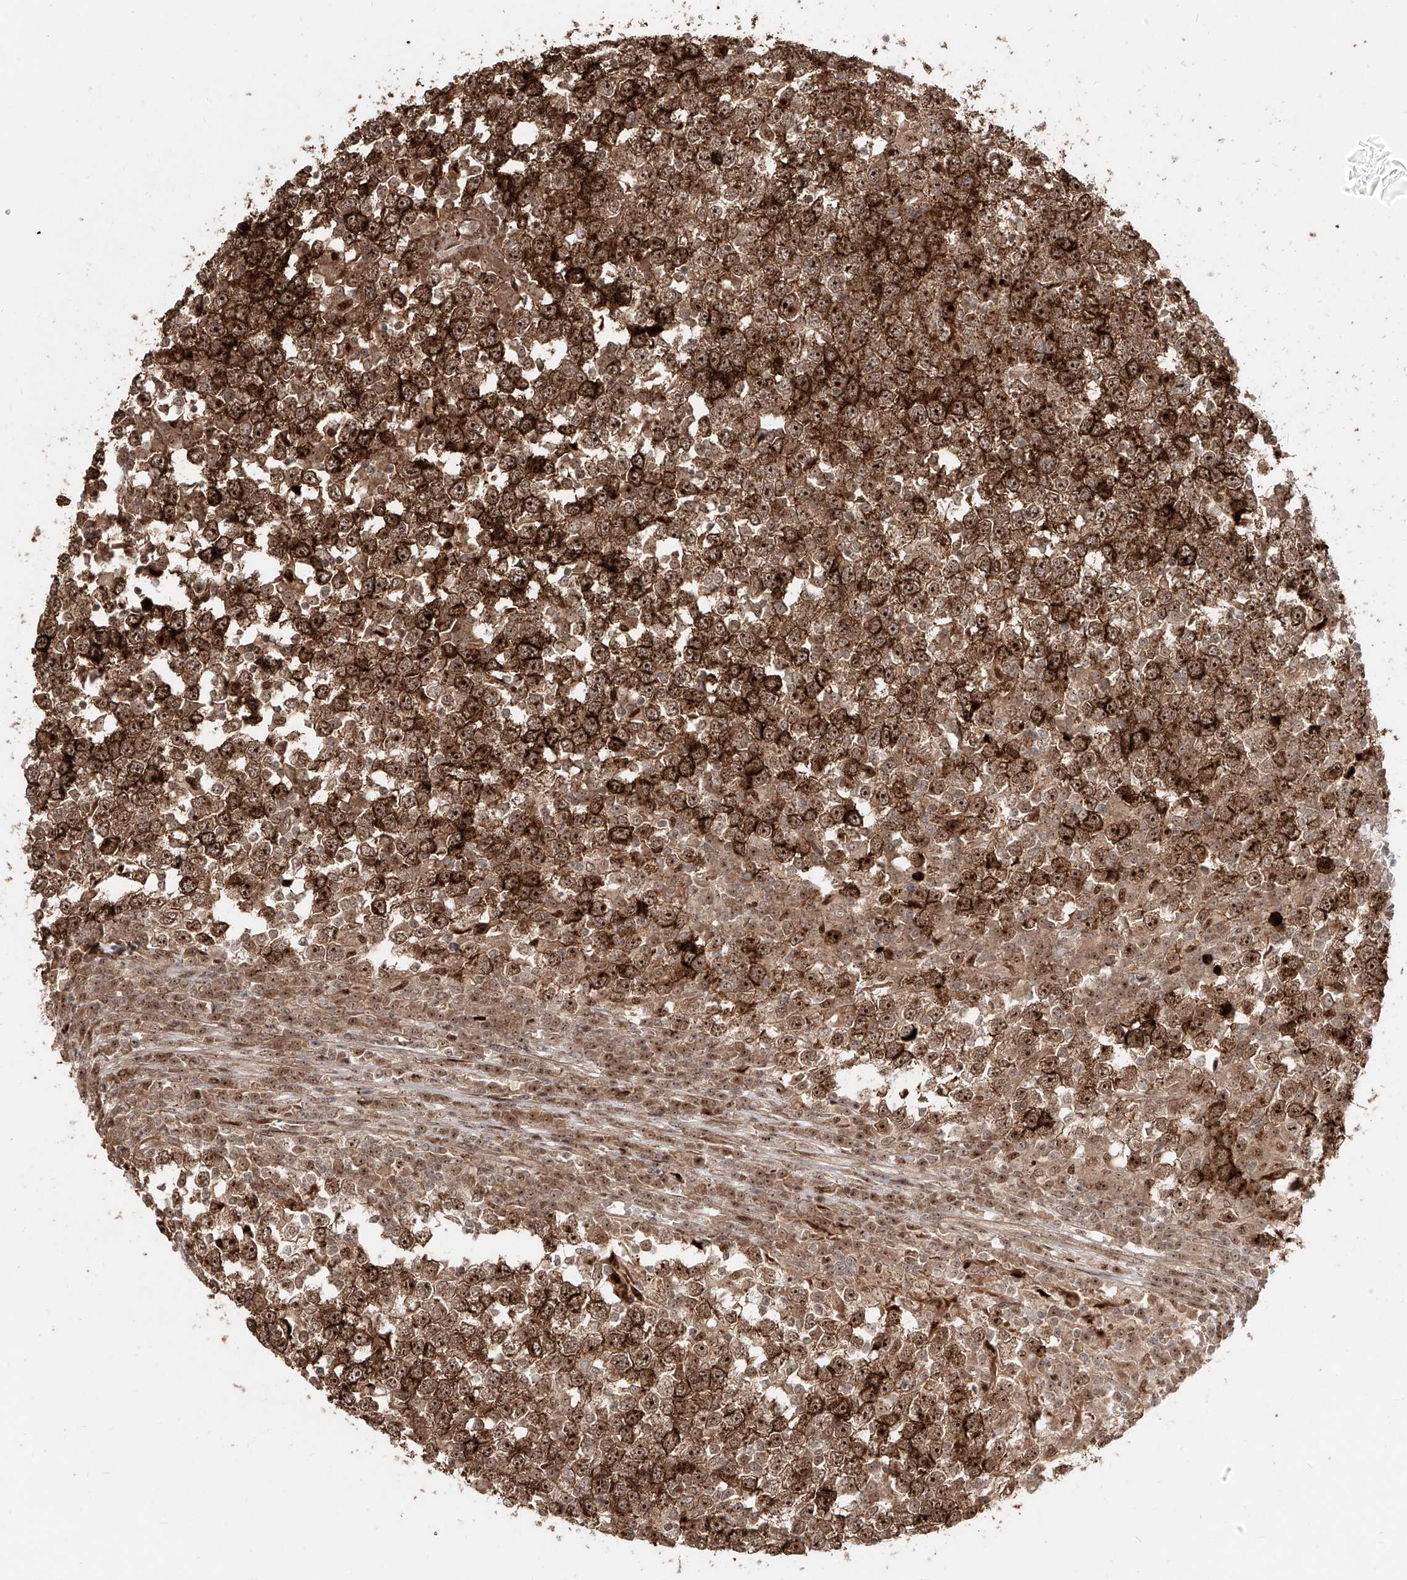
{"staining": {"intensity": "strong", "quantity": ">75%", "location": "cytoplasmic/membranous,nuclear"}, "tissue": "testis cancer", "cell_type": "Tumor cells", "image_type": "cancer", "snomed": [{"axis": "morphology", "description": "Seminoma, NOS"}, {"axis": "topography", "description": "Testis"}], "caption": "There is high levels of strong cytoplasmic/membranous and nuclear expression in tumor cells of testis cancer (seminoma), as demonstrated by immunohistochemical staining (brown color).", "gene": "ZNF710", "patient": {"sex": "male", "age": 65}}